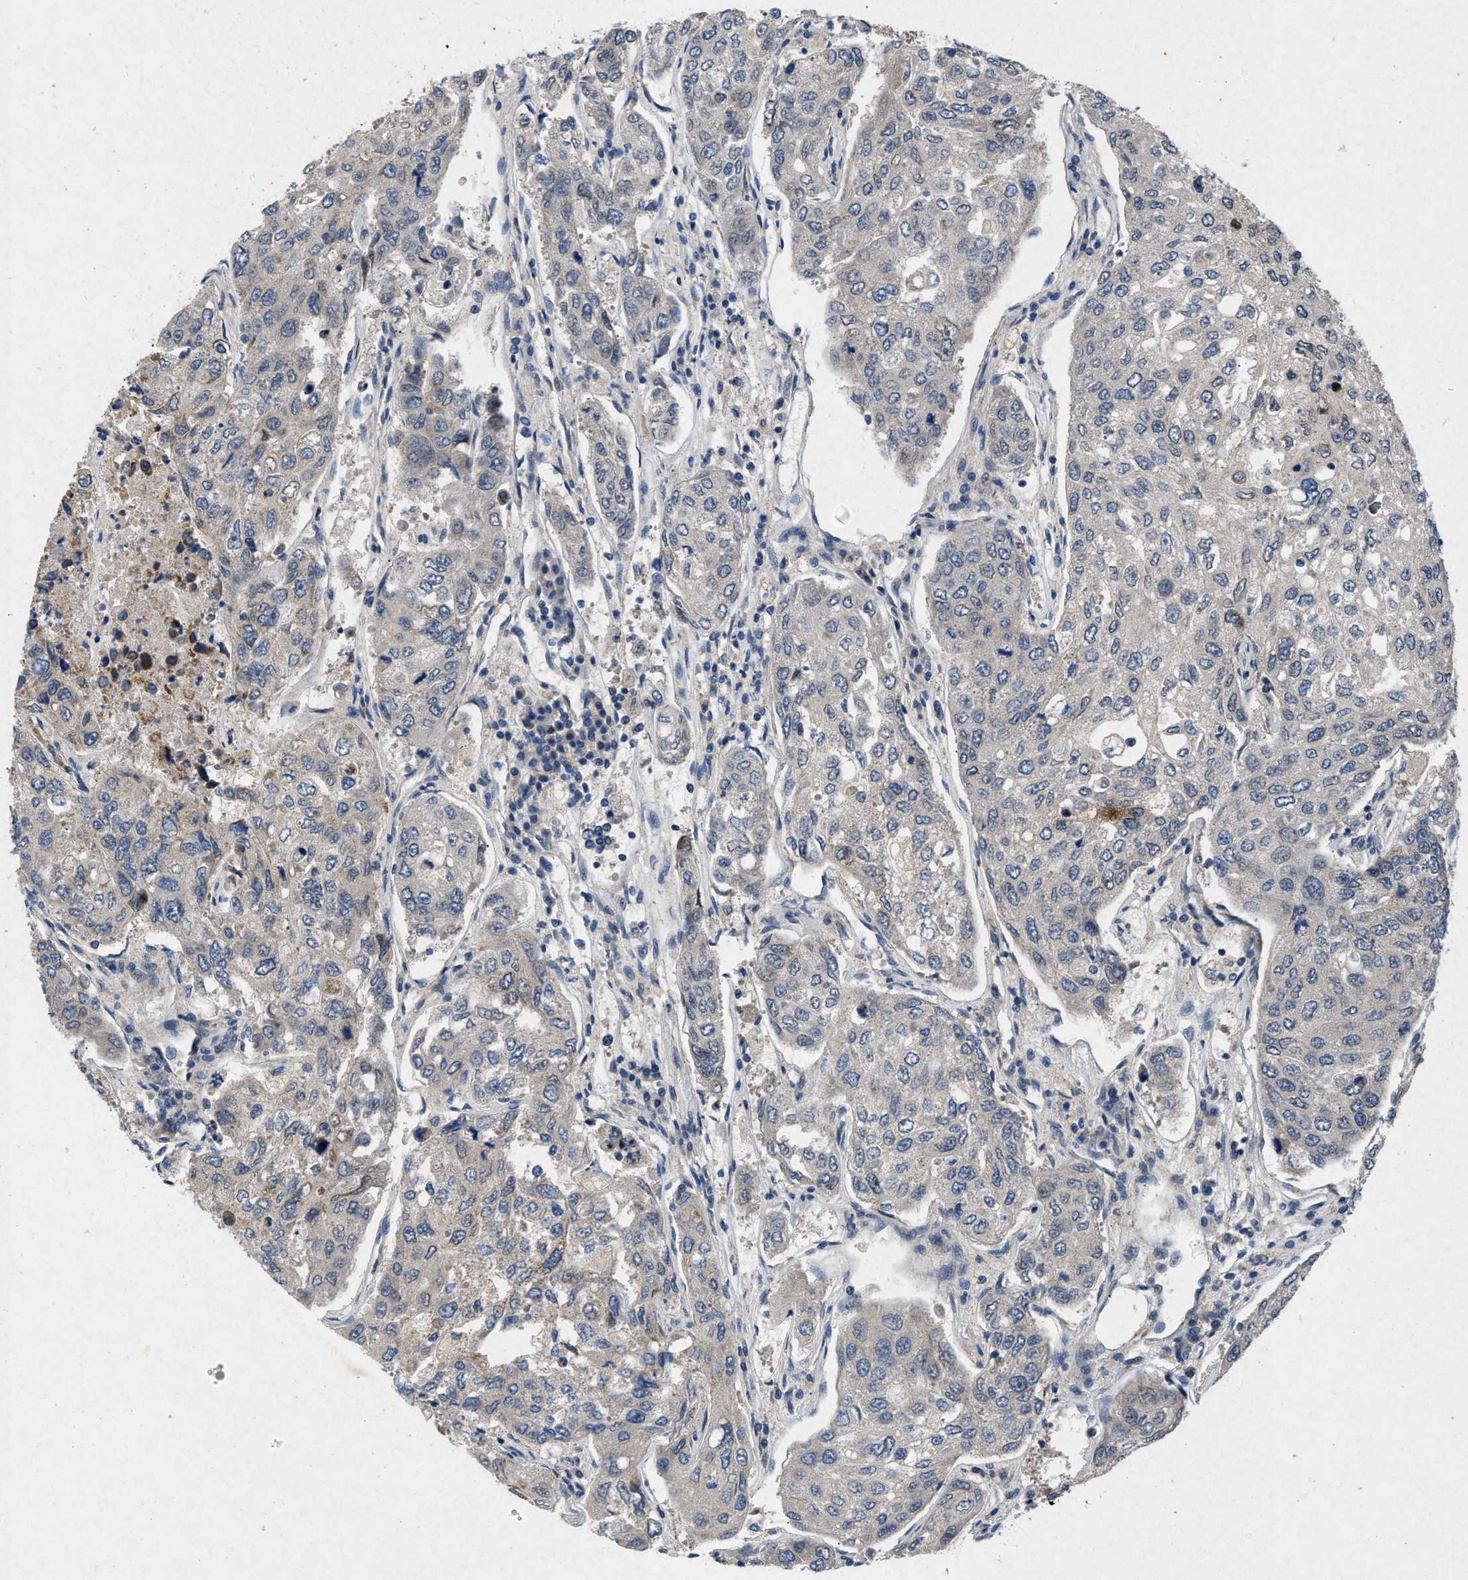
{"staining": {"intensity": "negative", "quantity": "none", "location": "none"}, "tissue": "urothelial cancer", "cell_type": "Tumor cells", "image_type": "cancer", "snomed": [{"axis": "morphology", "description": "Urothelial carcinoma, High grade"}, {"axis": "topography", "description": "Lymph node"}, {"axis": "topography", "description": "Urinary bladder"}], "caption": "The photomicrograph reveals no significant expression in tumor cells of high-grade urothelial carcinoma. (Immunohistochemistry, brightfield microscopy, high magnification).", "gene": "PRKG2", "patient": {"sex": "male", "age": 51}}